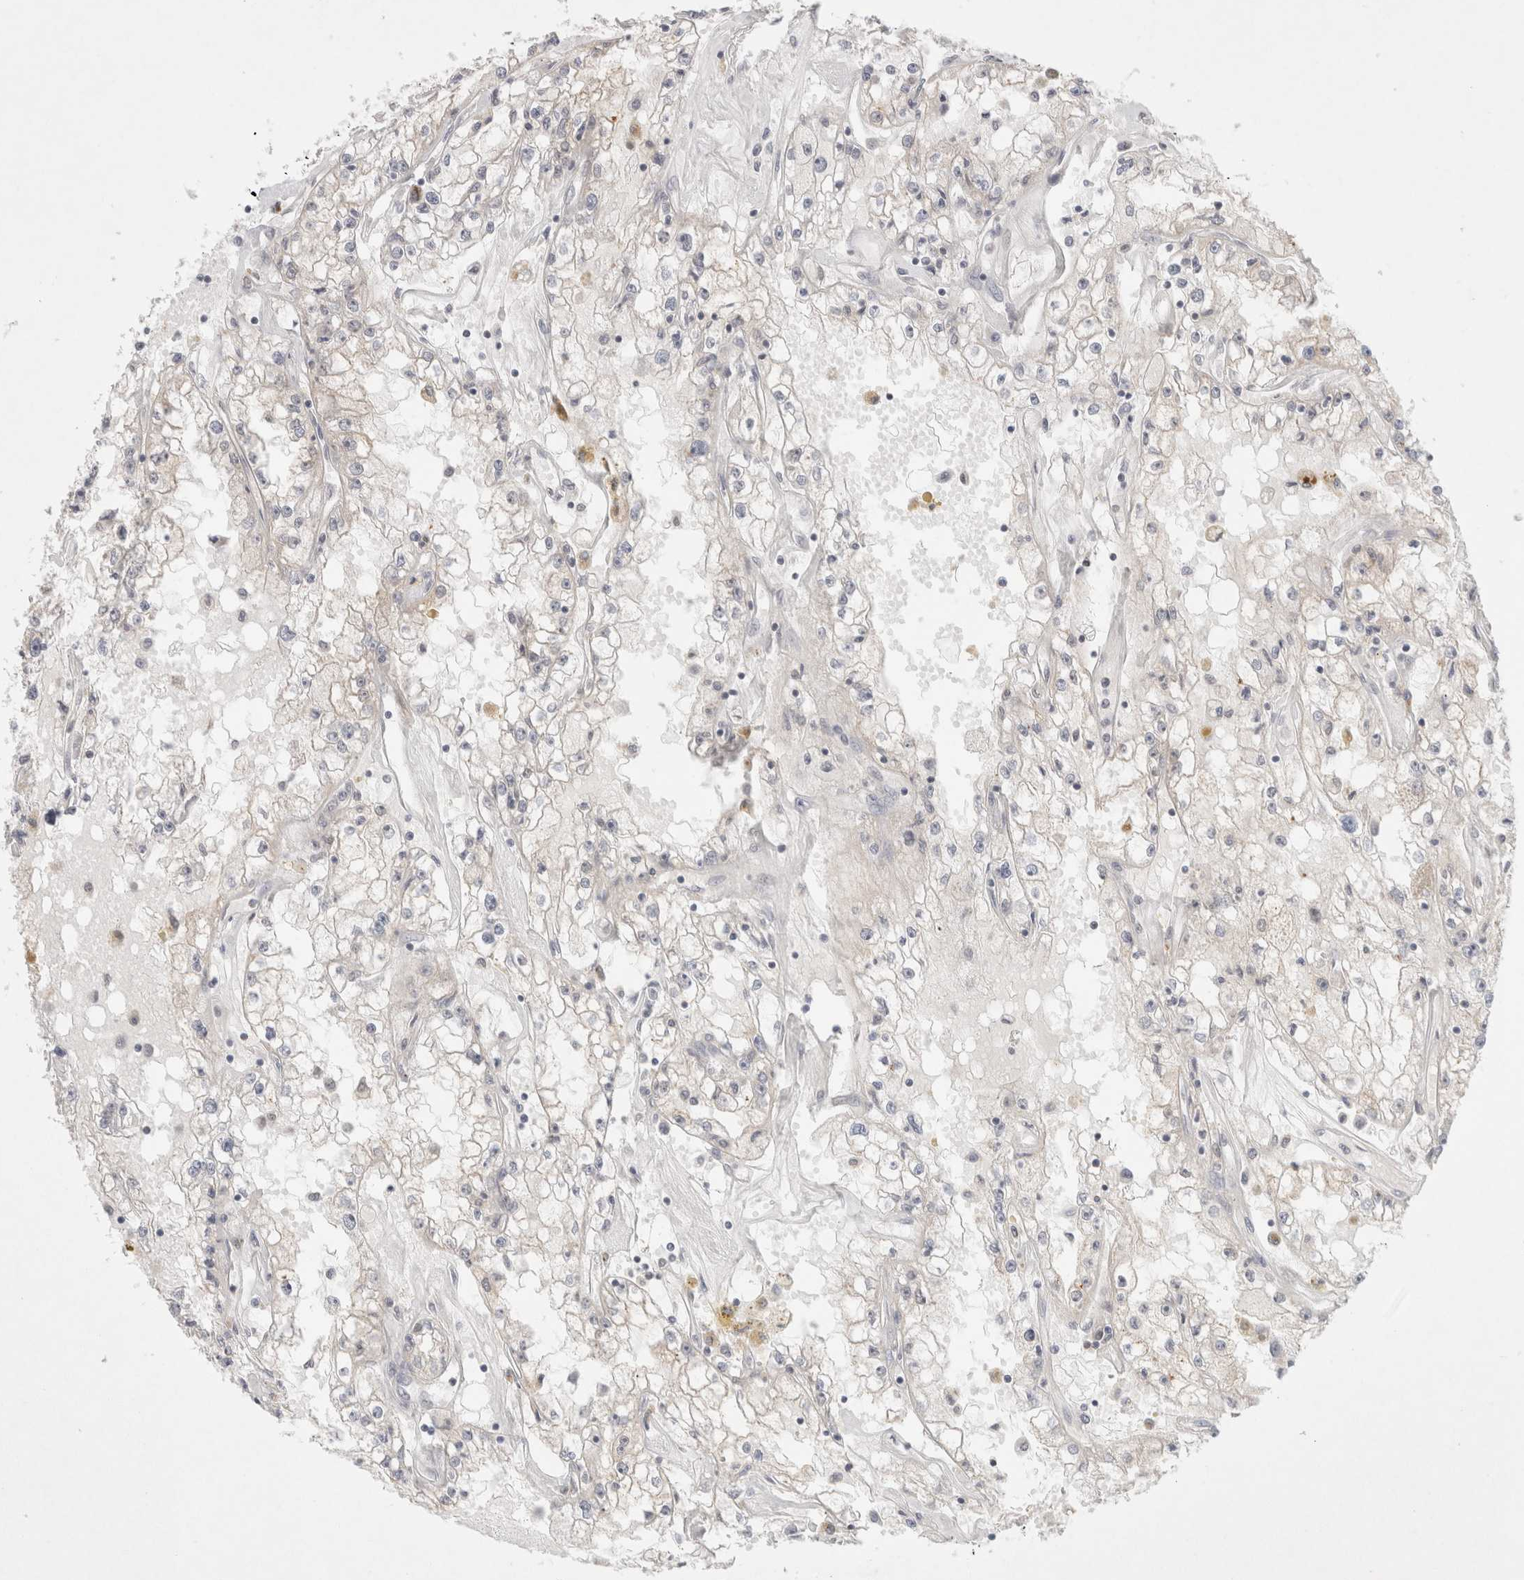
{"staining": {"intensity": "negative", "quantity": "none", "location": "none"}, "tissue": "renal cancer", "cell_type": "Tumor cells", "image_type": "cancer", "snomed": [{"axis": "morphology", "description": "Adenocarcinoma, NOS"}, {"axis": "topography", "description": "Kidney"}], "caption": "Tumor cells are negative for protein expression in human adenocarcinoma (renal).", "gene": "FBXO42", "patient": {"sex": "male", "age": 56}}